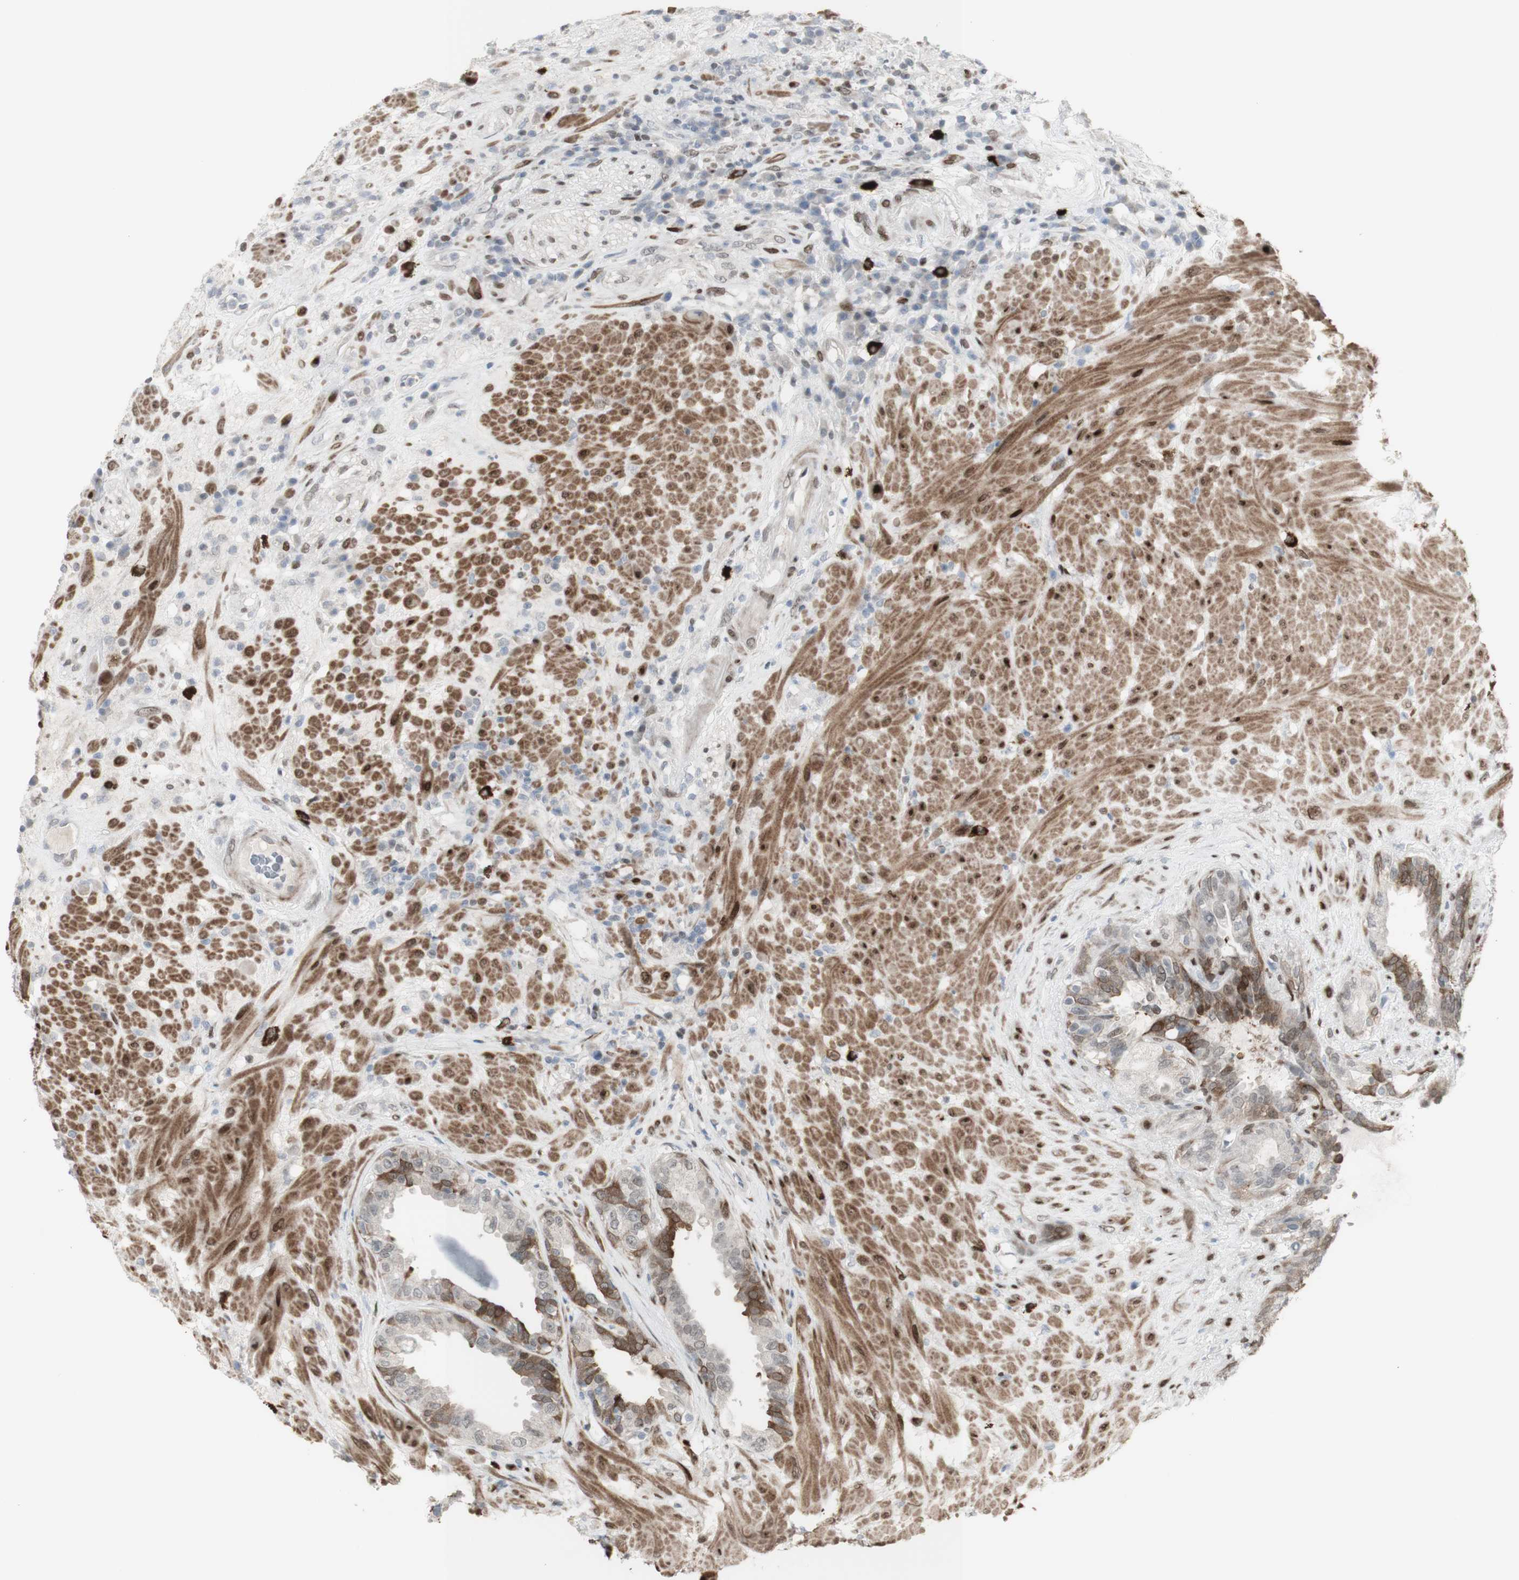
{"staining": {"intensity": "moderate", "quantity": "<25%", "location": "cytoplasmic/membranous"}, "tissue": "seminal vesicle", "cell_type": "Glandular cells", "image_type": "normal", "snomed": [{"axis": "morphology", "description": "Normal tissue, NOS"}, {"axis": "topography", "description": "Seminal veicle"}], "caption": "IHC micrograph of normal seminal vesicle: seminal vesicle stained using IHC displays low levels of moderate protein expression localized specifically in the cytoplasmic/membranous of glandular cells, appearing as a cytoplasmic/membranous brown color.", "gene": "C1orf116", "patient": {"sex": "male", "age": 61}}